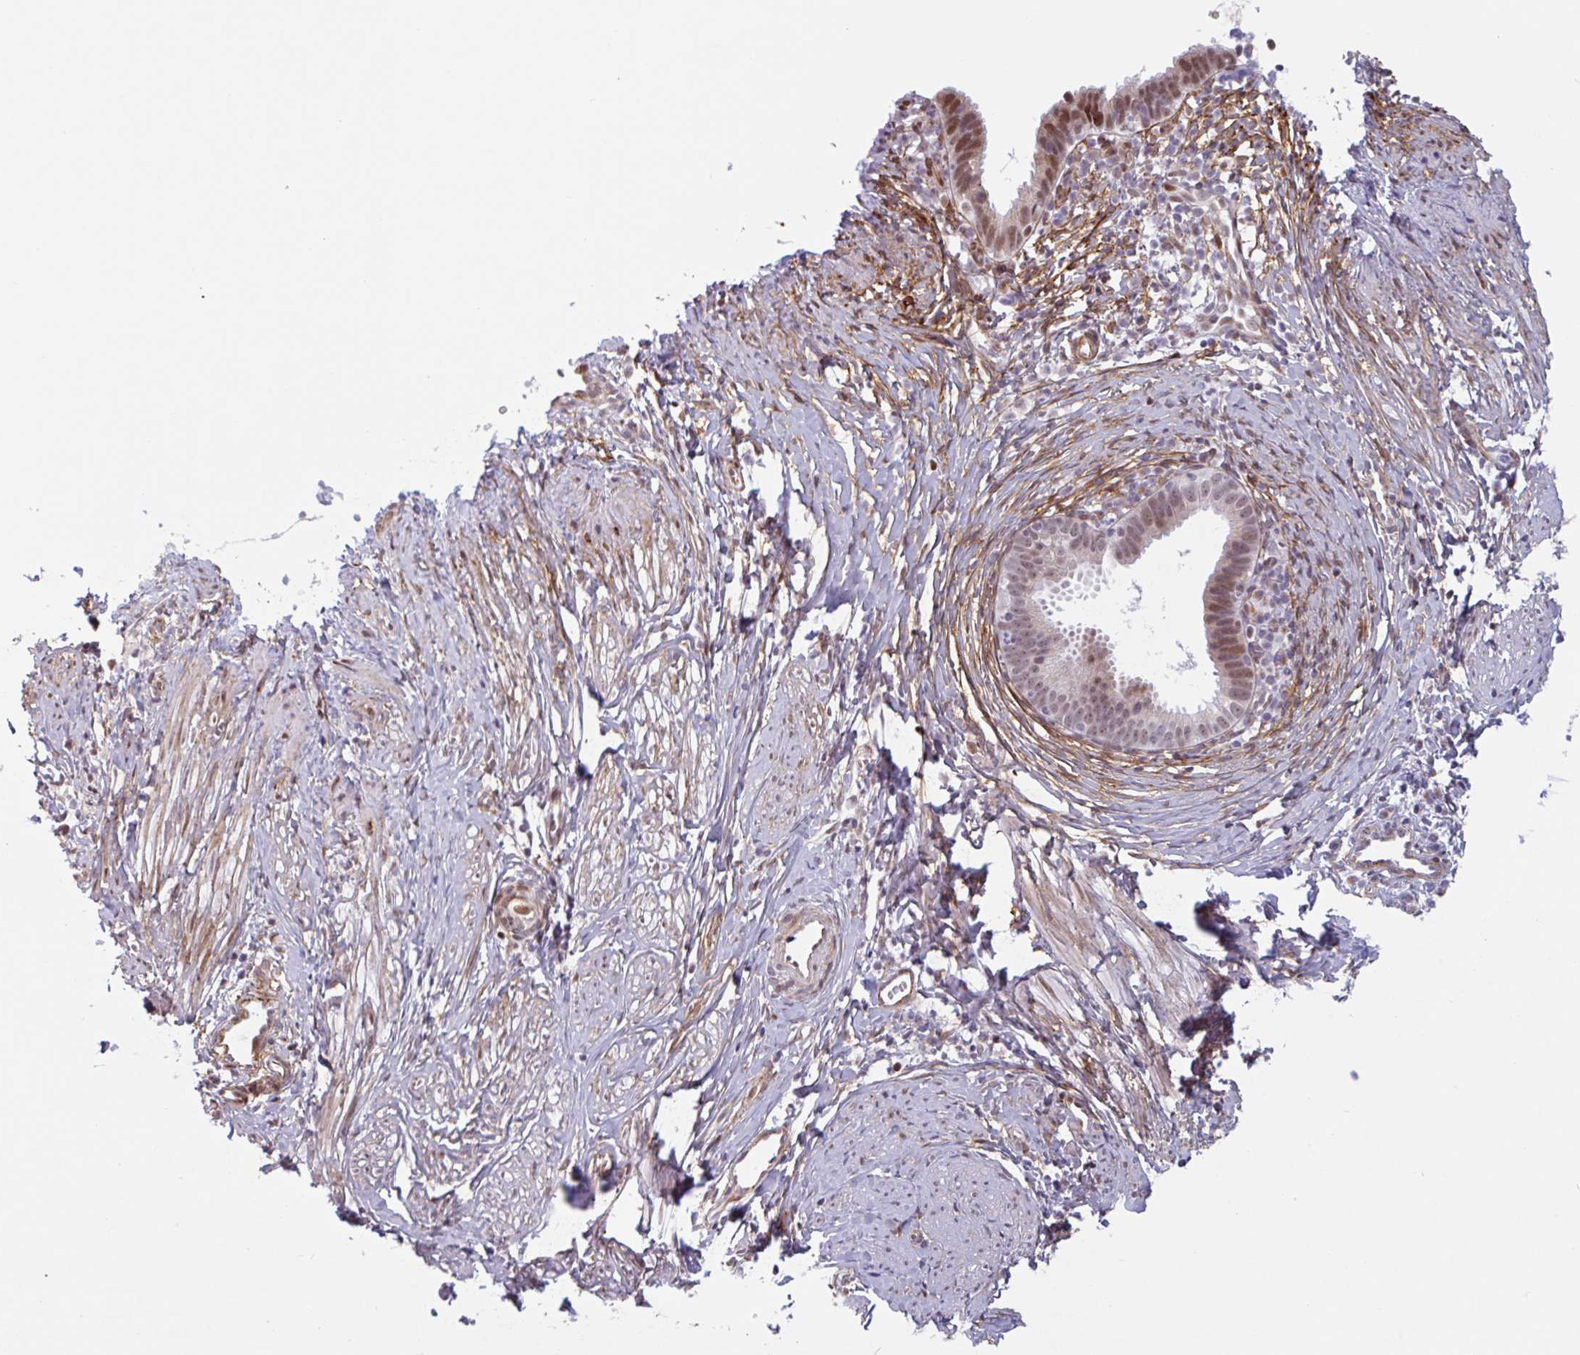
{"staining": {"intensity": "moderate", "quantity": ">75%", "location": "nuclear"}, "tissue": "cervical cancer", "cell_type": "Tumor cells", "image_type": "cancer", "snomed": [{"axis": "morphology", "description": "Adenocarcinoma, NOS"}, {"axis": "topography", "description": "Cervix"}], "caption": "A histopathology image showing moderate nuclear staining in about >75% of tumor cells in cervical cancer (adenocarcinoma), as visualized by brown immunohistochemical staining.", "gene": "TMEM119", "patient": {"sex": "female", "age": 36}}